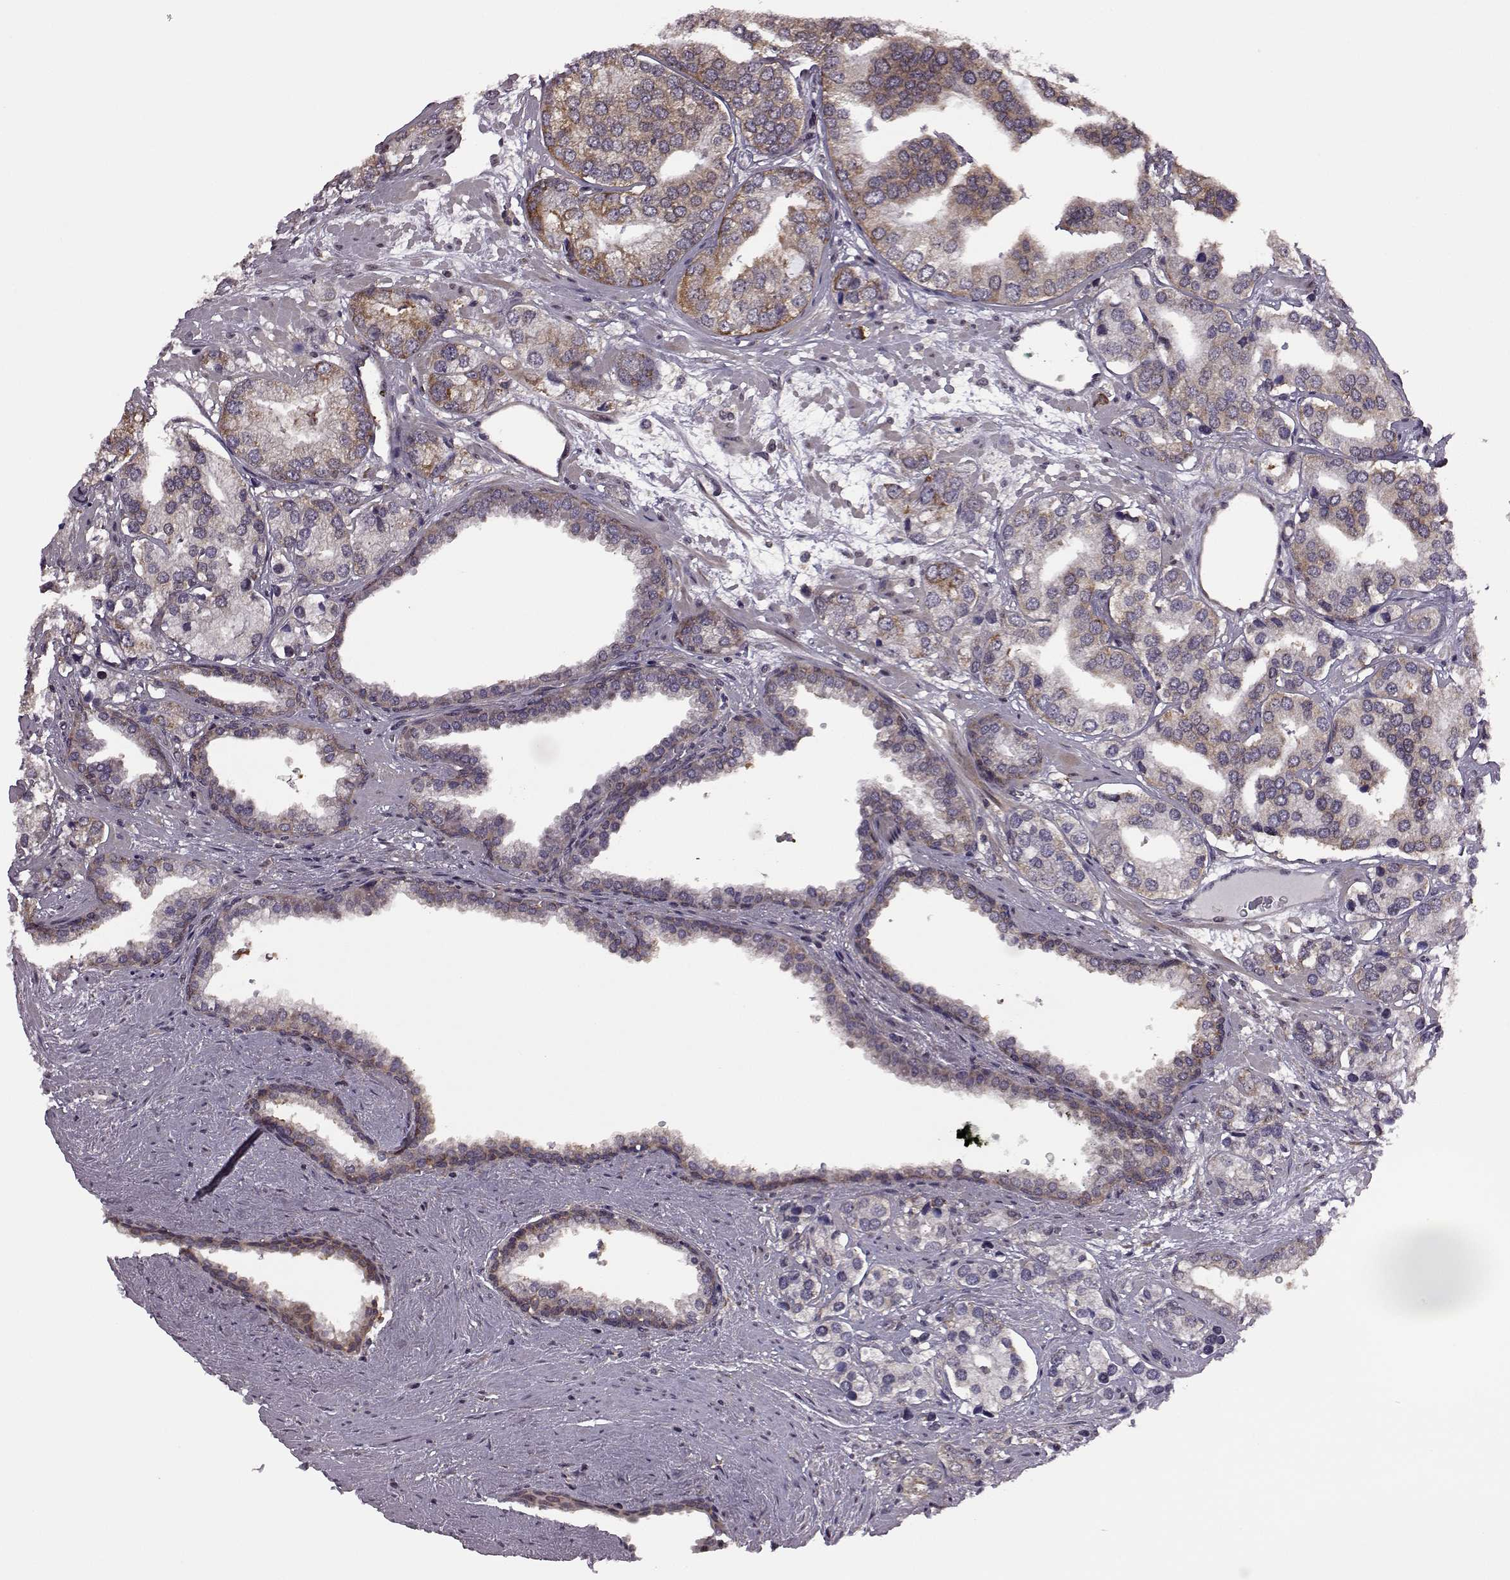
{"staining": {"intensity": "moderate", "quantity": "25%-75%", "location": "cytoplasmic/membranous"}, "tissue": "prostate cancer", "cell_type": "Tumor cells", "image_type": "cancer", "snomed": [{"axis": "morphology", "description": "Adenocarcinoma, High grade"}, {"axis": "topography", "description": "Prostate"}], "caption": "This micrograph exhibits IHC staining of high-grade adenocarcinoma (prostate), with medium moderate cytoplasmic/membranous positivity in about 25%-75% of tumor cells.", "gene": "URI1", "patient": {"sex": "male", "age": 58}}